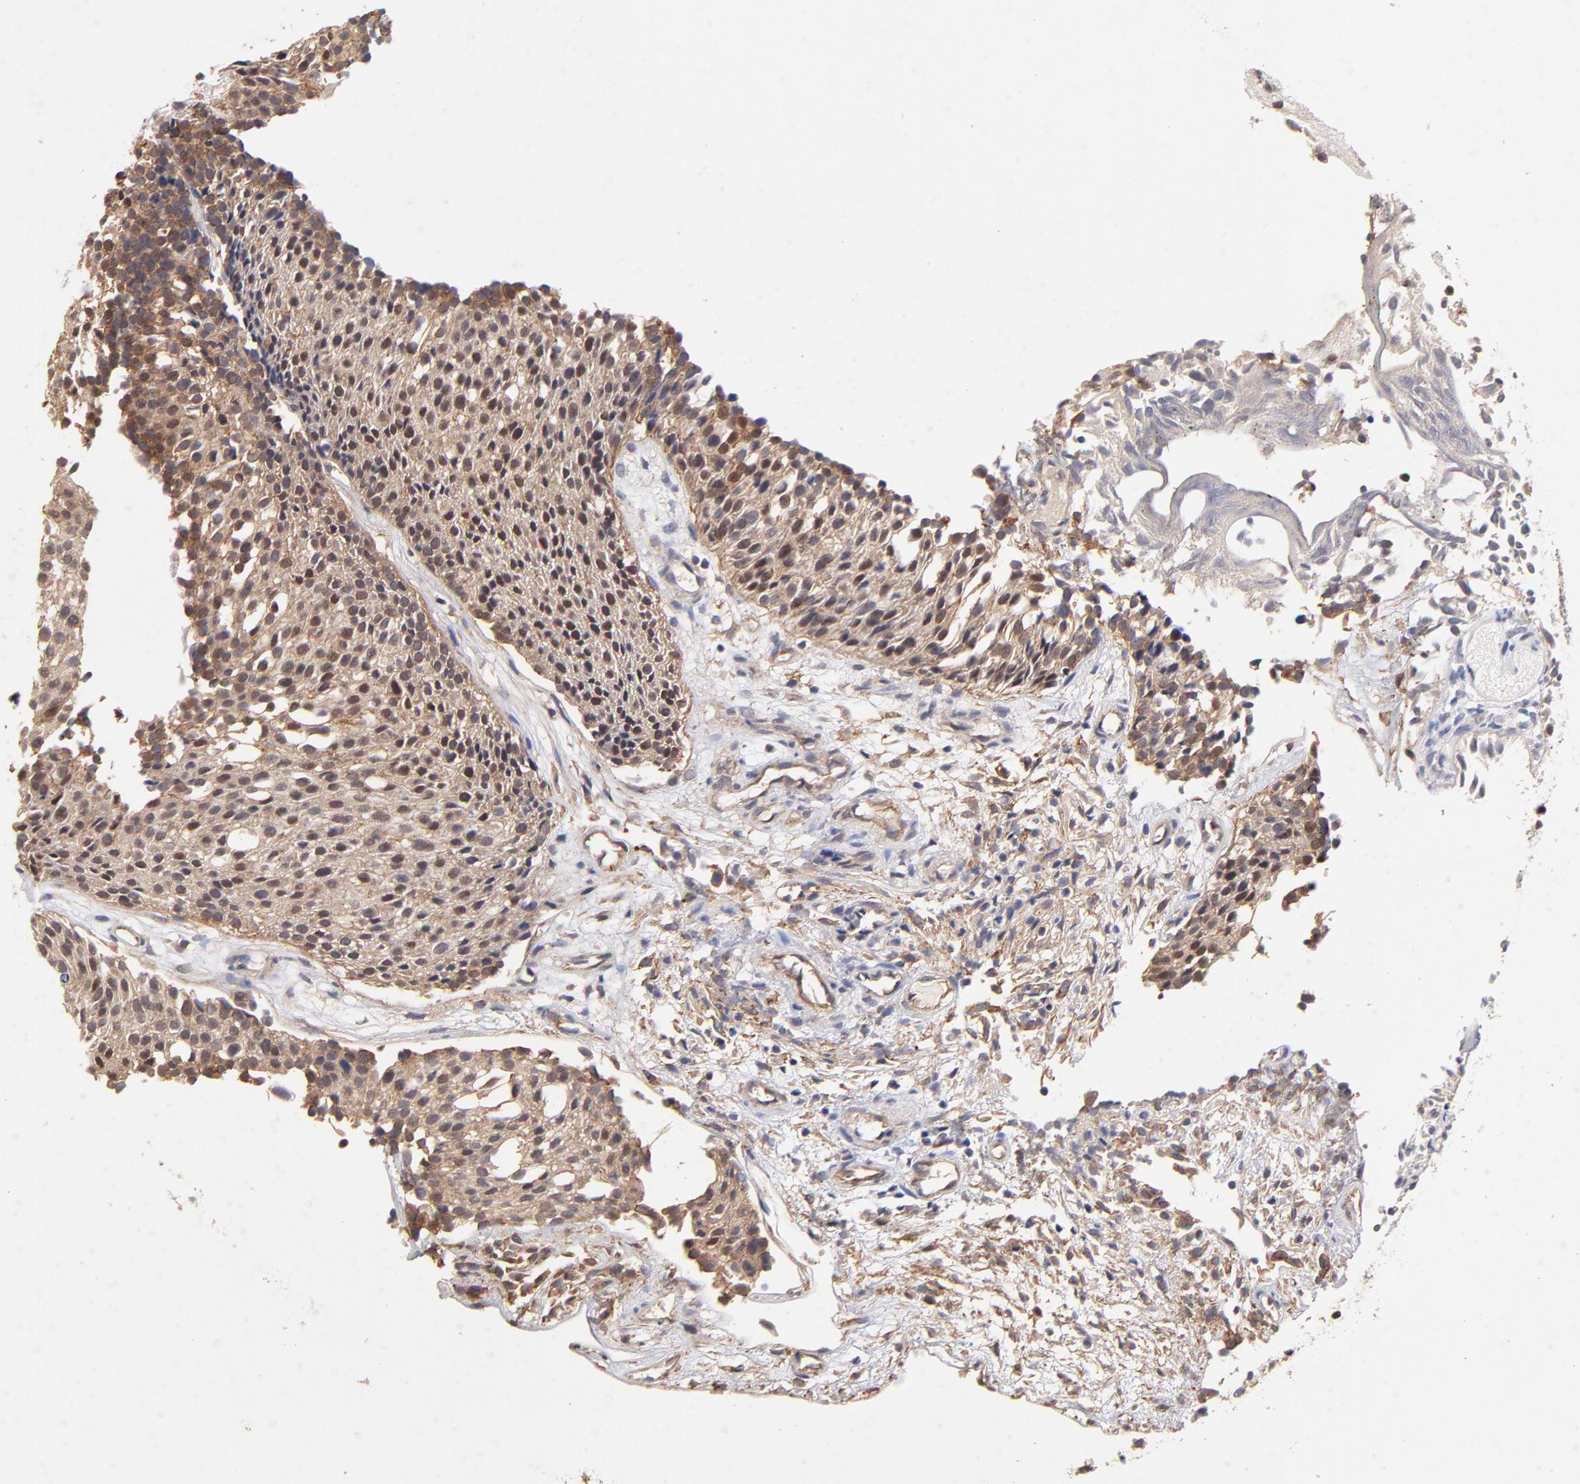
{"staining": {"intensity": "moderate", "quantity": ">75%", "location": "cytoplasmic/membranous,nuclear"}, "tissue": "urothelial cancer", "cell_type": "Tumor cells", "image_type": "cancer", "snomed": [{"axis": "morphology", "description": "Urothelial carcinoma, Low grade"}, {"axis": "topography", "description": "Urinary bladder"}], "caption": "Human urothelial cancer stained for a protein (brown) demonstrates moderate cytoplasmic/membranous and nuclear positive staining in about >75% of tumor cells.", "gene": "STAP2", "patient": {"sex": "male", "age": 85}}